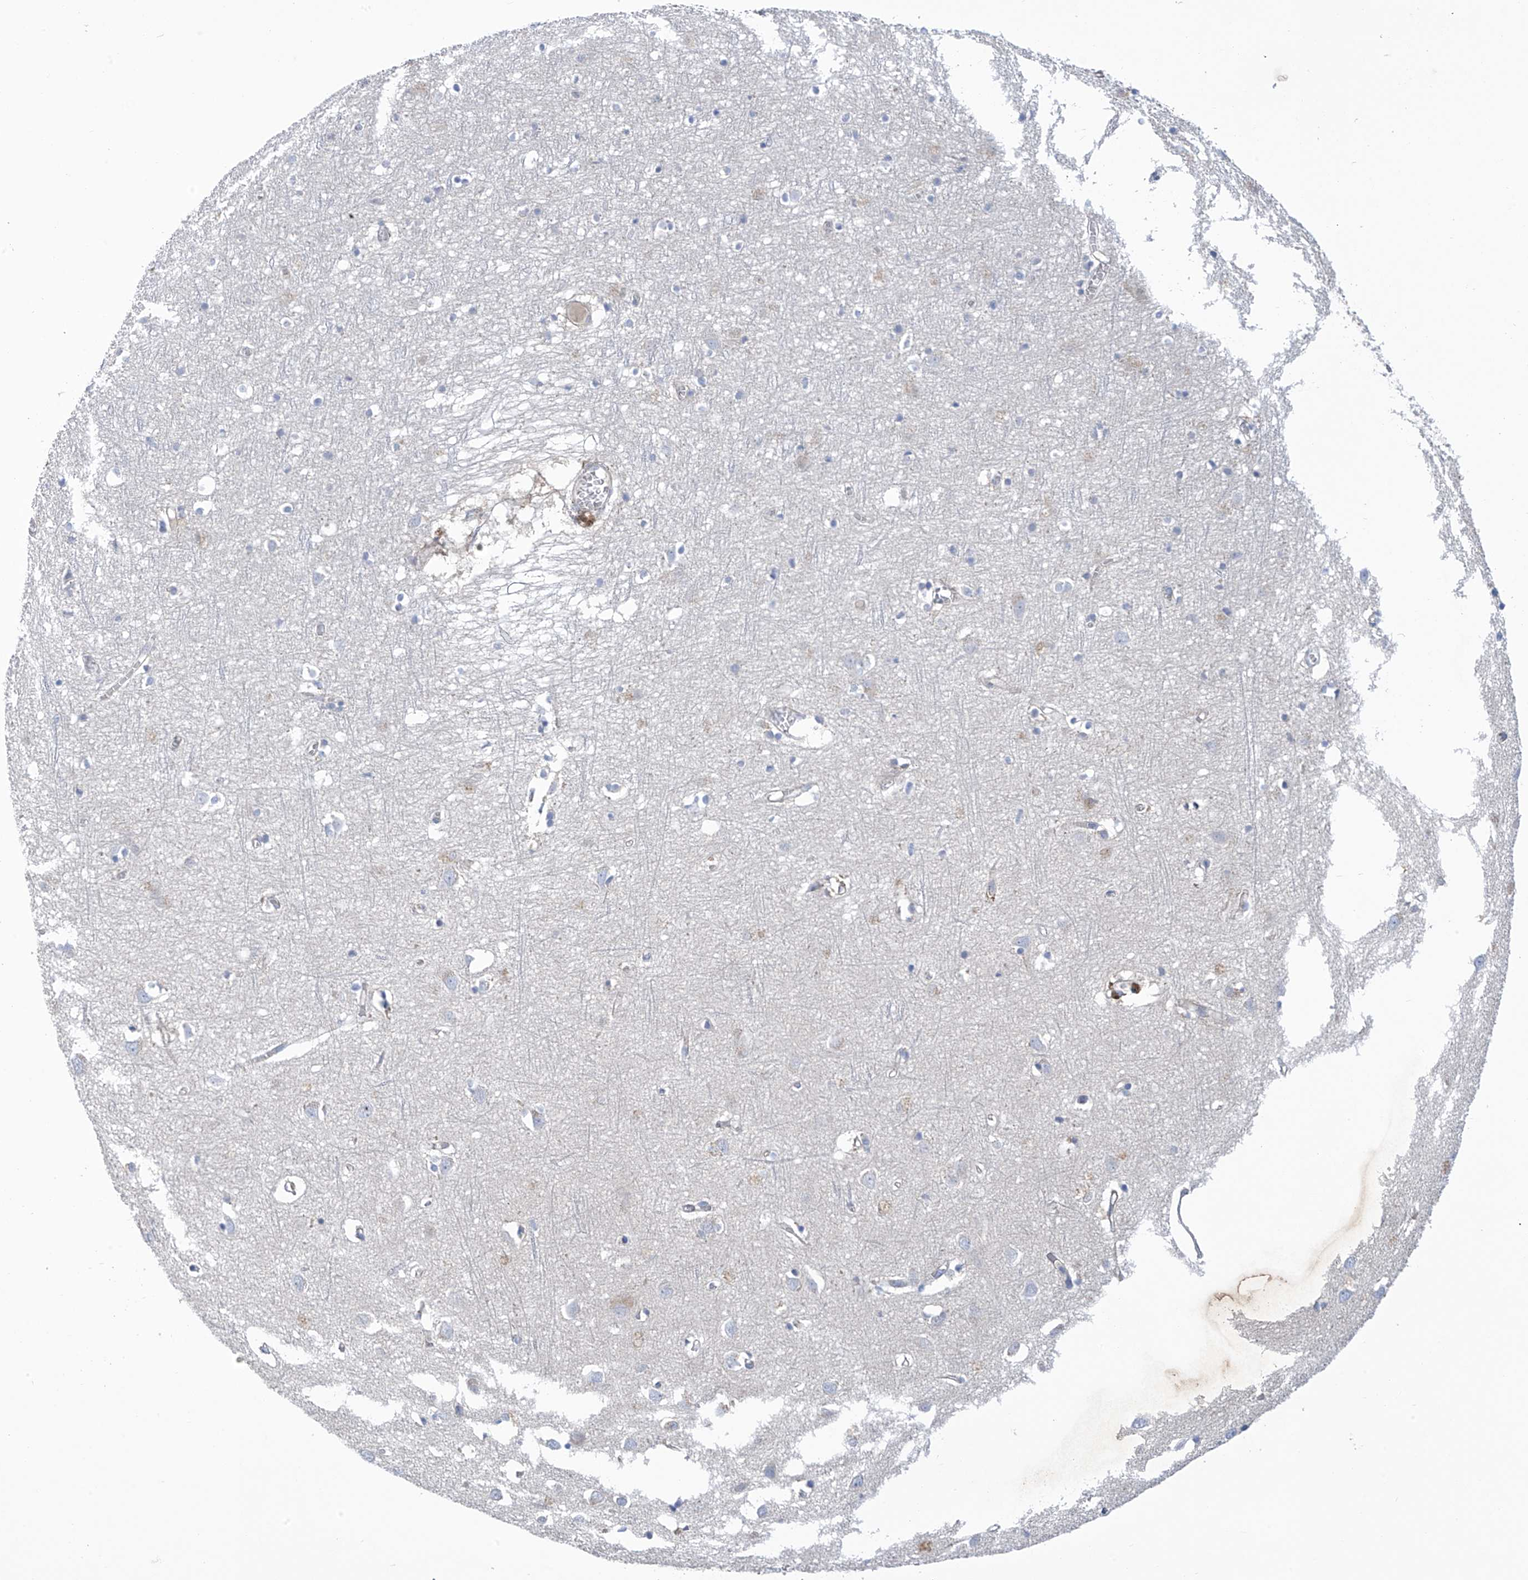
{"staining": {"intensity": "negative", "quantity": "none", "location": "none"}, "tissue": "cerebral cortex", "cell_type": "Endothelial cells", "image_type": "normal", "snomed": [{"axis": "morphology", "description": "Normal tissue, NOS"}, {"axis": "topography", "description": "Cerebral cortex"}], "caption": "An image of human cerebral cortex is negative for staining in endothelial cells. The staining was performed using DAB to visualize the protein expression in brown, while the nuclei were stained in blue with hematoxylin (Magnification: 20x).", "gene": "IBA57", "patient": {"sex": "female", "age": 64}}